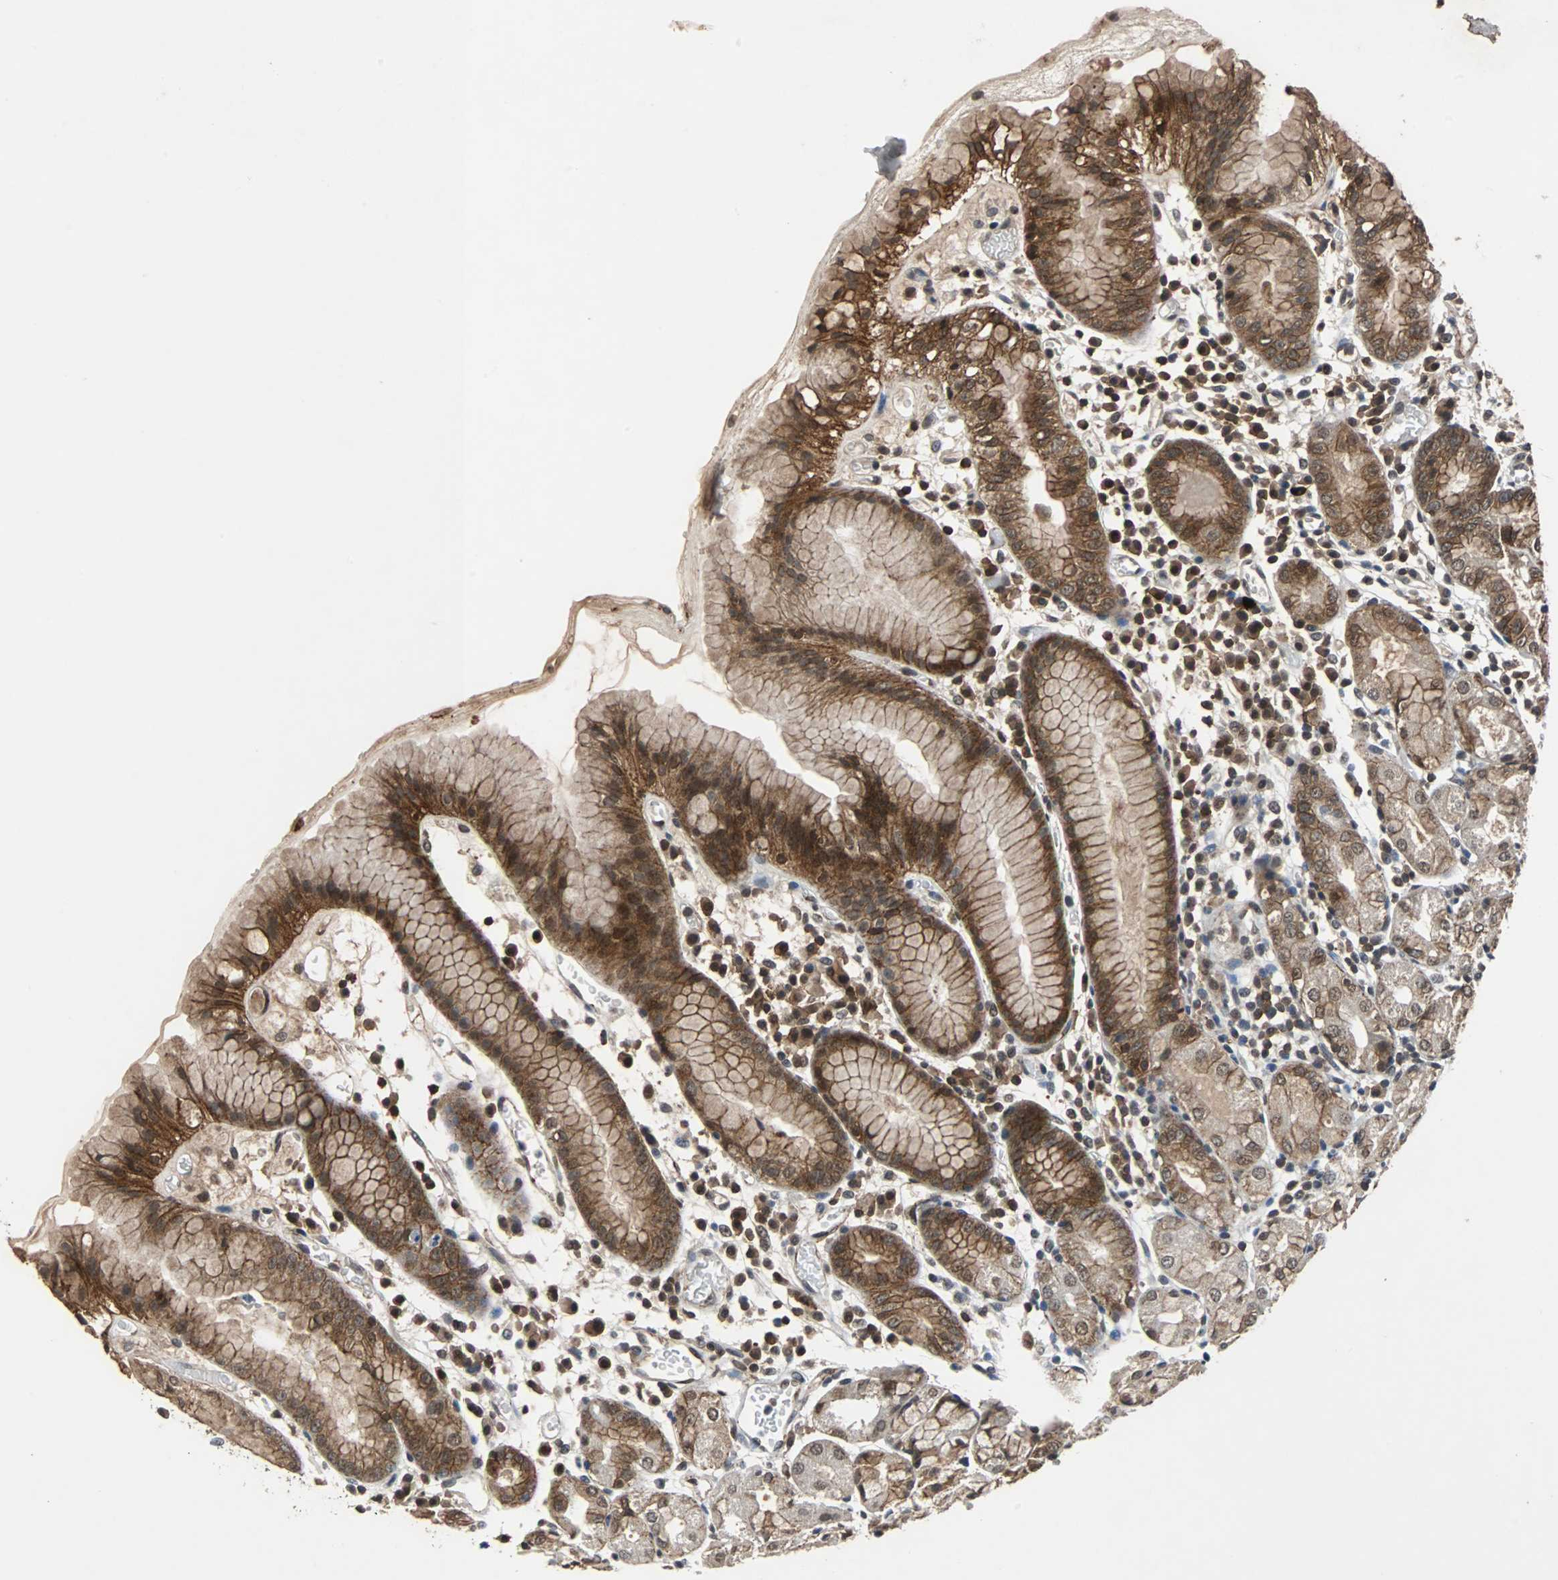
{"staining": {"intensity": "moderate", "quantity": "25%-75%", "location": "cytoplasmic/membranous"}, "tissue": "stomach", "cell_type": "Glandular cells", "image_type": "normal", "snomed": [{"axis": "morphology", "description": "Normal tissue, NOS"}, {"axis": "topography", "description": "Stomach"}, {"axis": "topography", "description": "Stomach, lower"}], "caption": "Moderate cytoplasmic/membranous expression is seen in approximately 25%-75% of glandular cells in unremarkable stomach. (DAB = brown stain, brightfield microscopy at high magnification).", "gene": "LSR", "patient": {"sex": "female", "age": 75}}